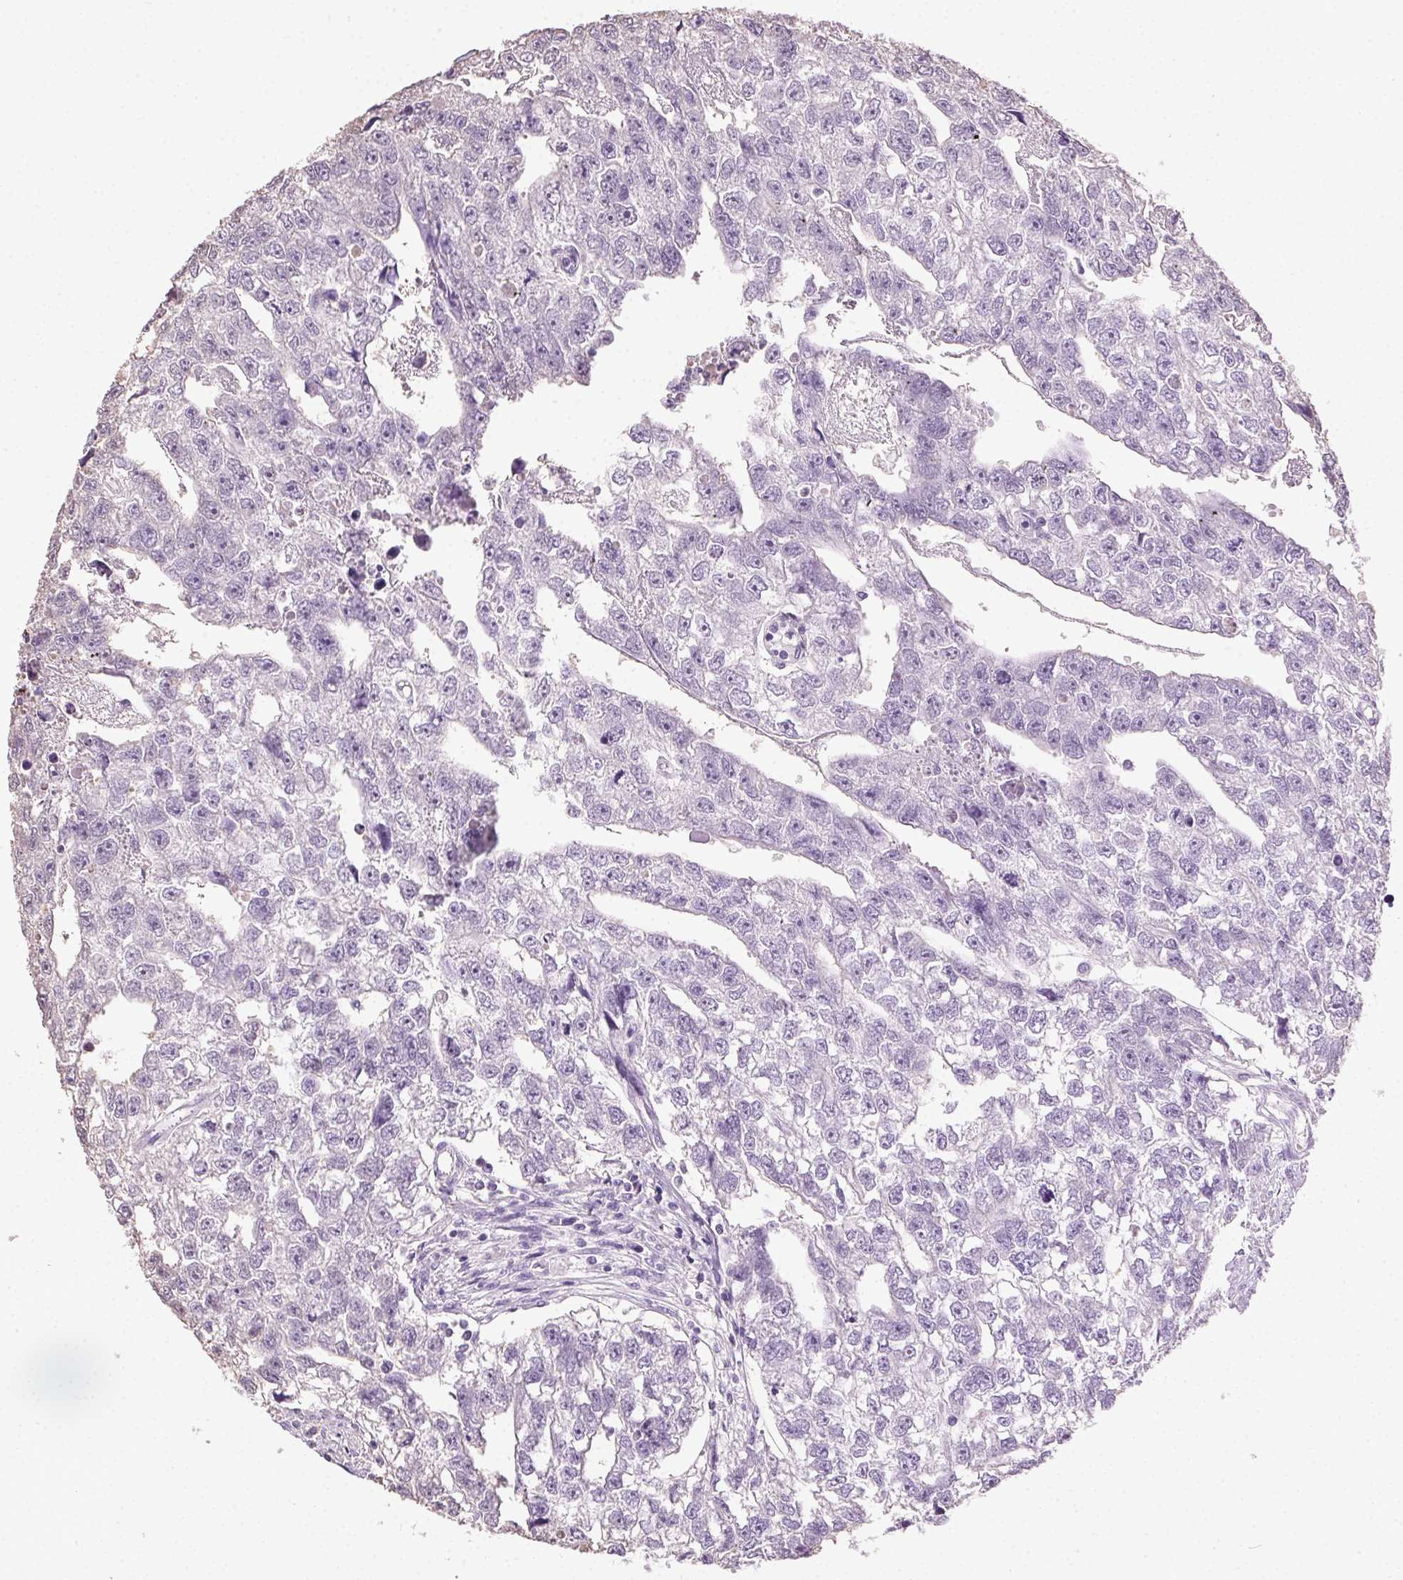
{"staining": {"intensity": "negative", "quantity": "none", "location": "none"}, "tissue": "testis cancer", "cell_type": "Tumor cells", "image_type": "cancer", "snomed": [{"axis": "morphology", "description": "Carcinoma, Embryonal, NOS"}, {"axis": "morphology", "description": "Teratoma, malignant, NOS"}, {"axis": "topography", "description": "Testis"}], "caption": "Micrograph shows no protein positivity in tumor cells of testis cancer (teratoma (malignant)) tissue.", "gene": "SYCE2", "patient": {"sex": "male", "age": 44}}